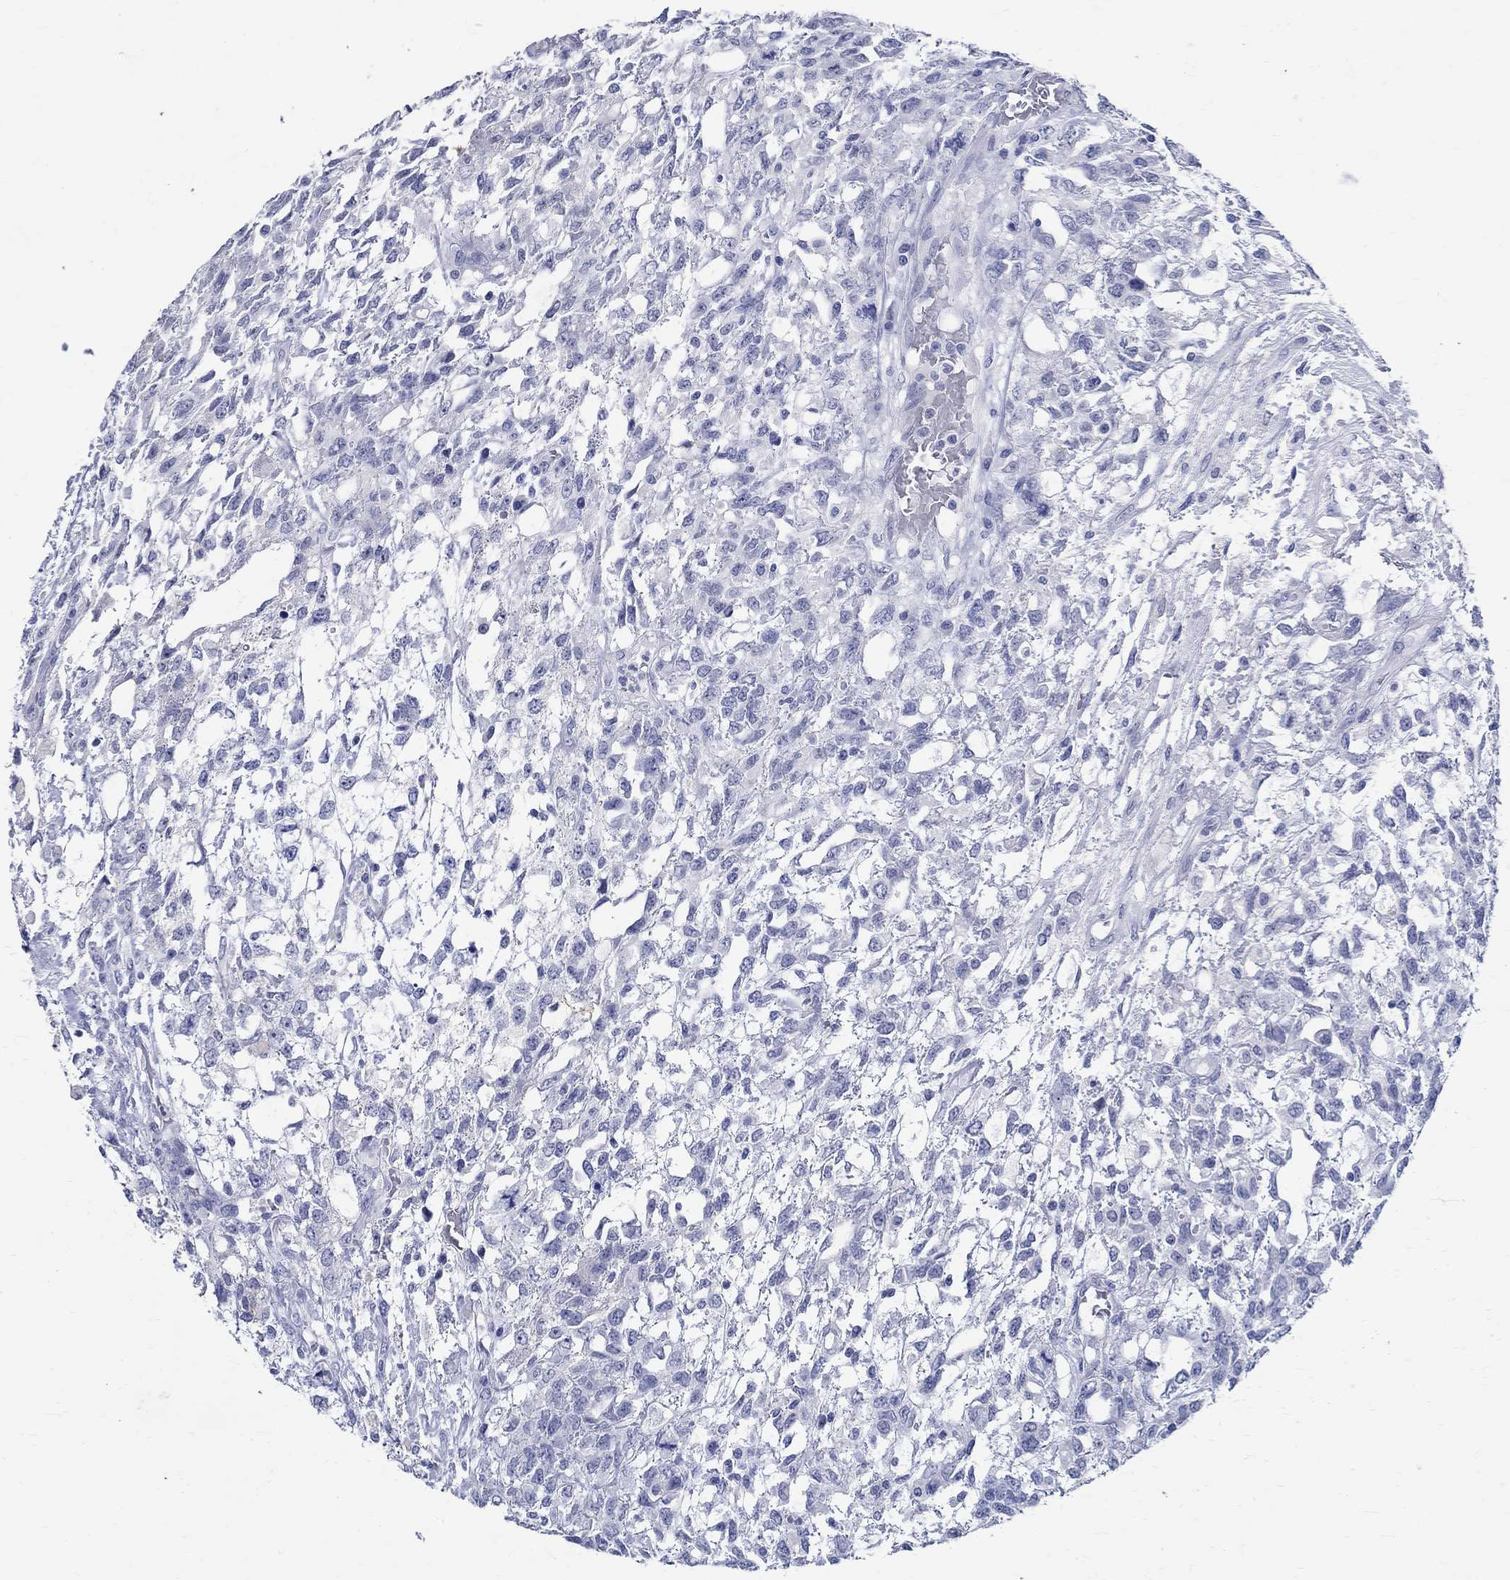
{"staining": {"intensity": "negative", "quantity": "none", "location": "none"}, "tissue": "testis cancer", "cell_type": "Tumor cells", "image_type": "cancer", "snomed": [{"axis": "morphology", "description": "Seminoma, NOS"}, {"axis": "topography", "description": "Testis"}], "caption": "High magnification brightfield microscopy of testis seminoma stained with DAB (3,3'-diaminobenzidine) (brown) and counterstained with hematoxylin (blue): tumor cells show no significant positivity.", "gene": "BSPRY", "patient": {"sex": "male", "age": 52}}